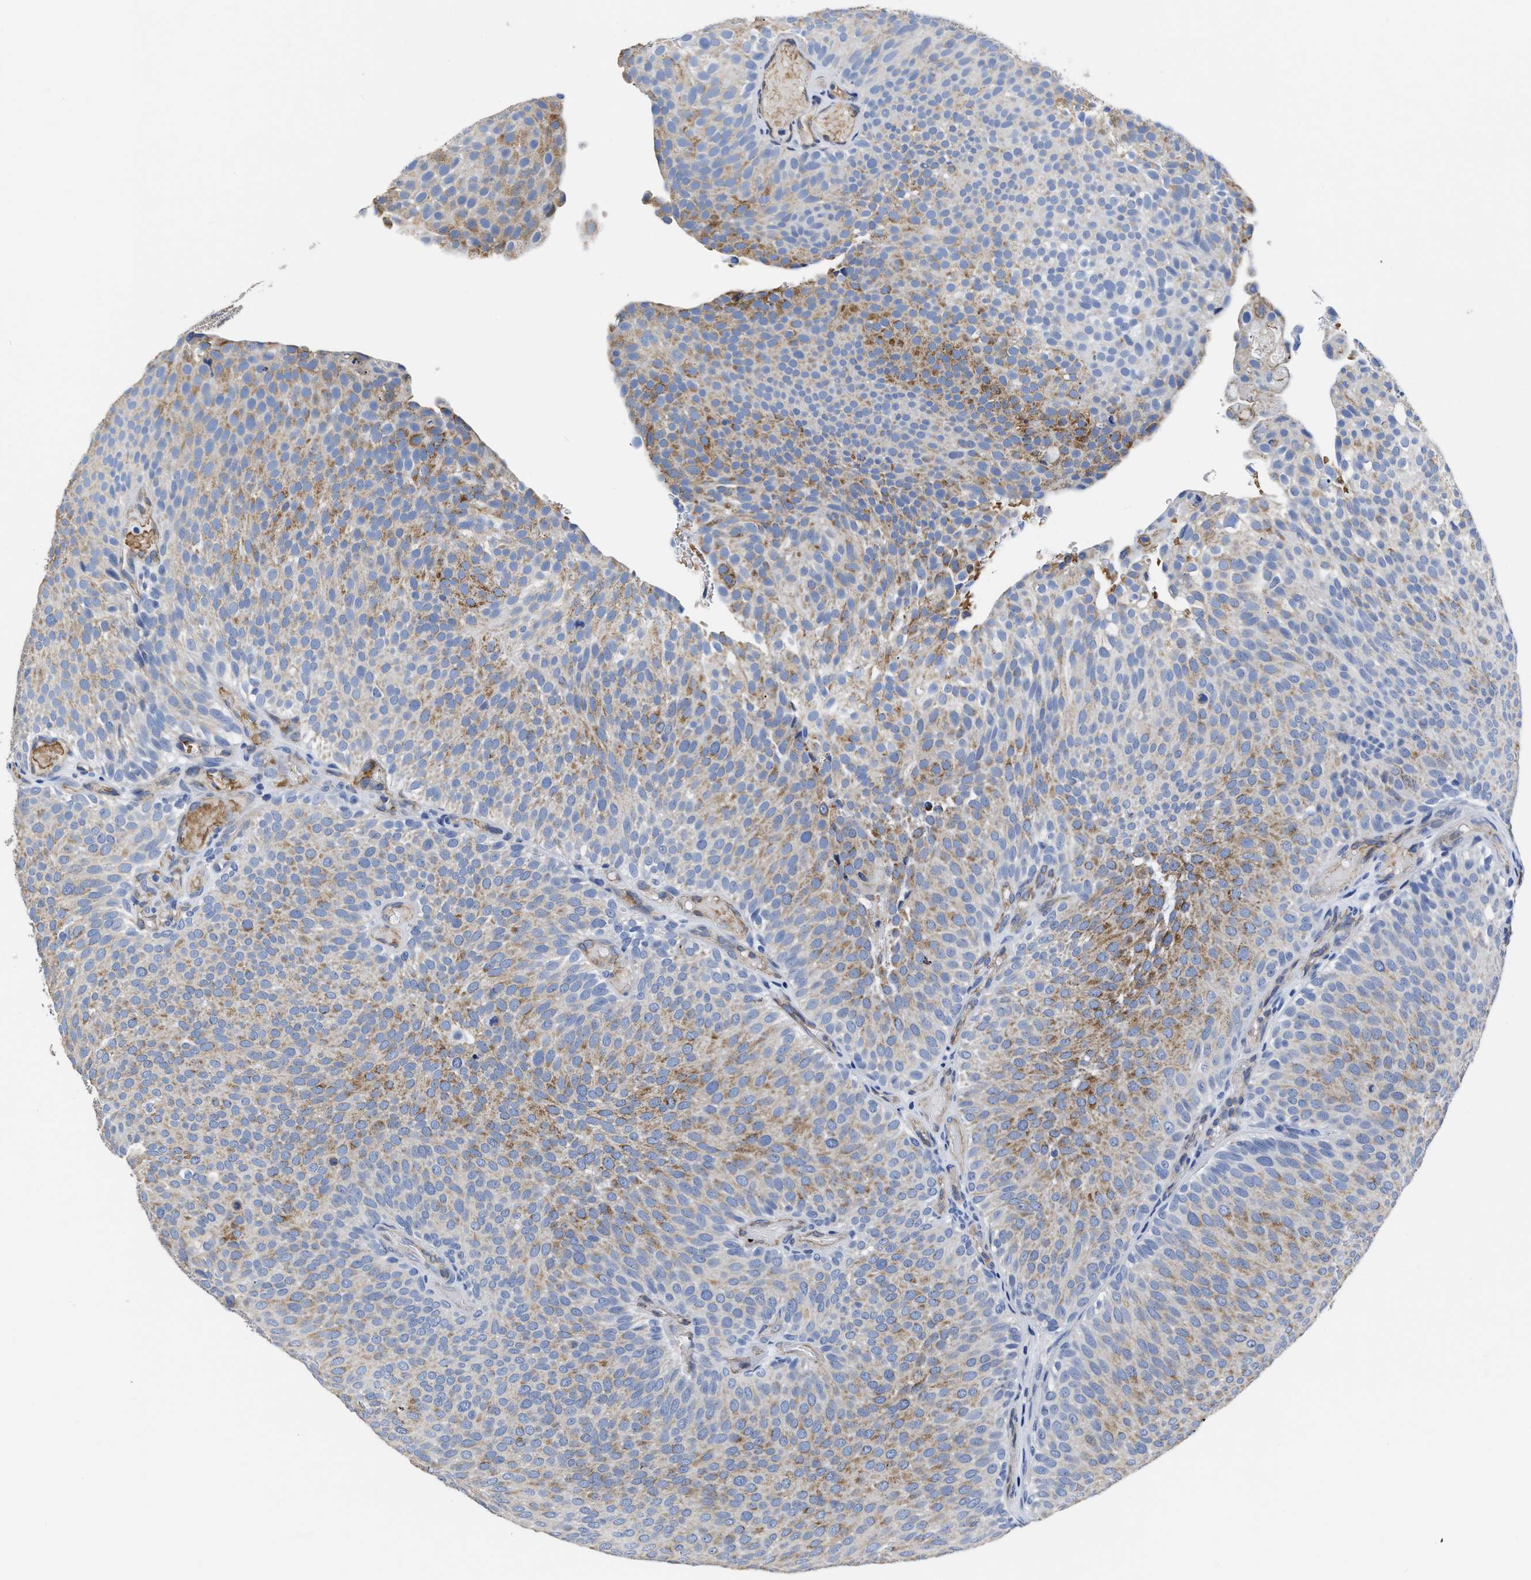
{"staining": {"intensity": "moderate", "quantity": "25%-75%", "location": "cytoplasmic/membranous"}, "tissue": "urothelial cancer", "cell_type": "Tumor cells", "image_type": "cancer", "snomed": [{"axis": "morphology", "description": "Urothelial carcinoma, Low grade"}, {"axis": "topography", "description": "Urinary bladder"}], "caption": "A micrograph of urothelial cancer stained for a protein shows moderate cytoplasmic/membranous brown staining in tumor cells.", "gene": "KCNMB3", "patient": {"sex": "male", "age": 78}}